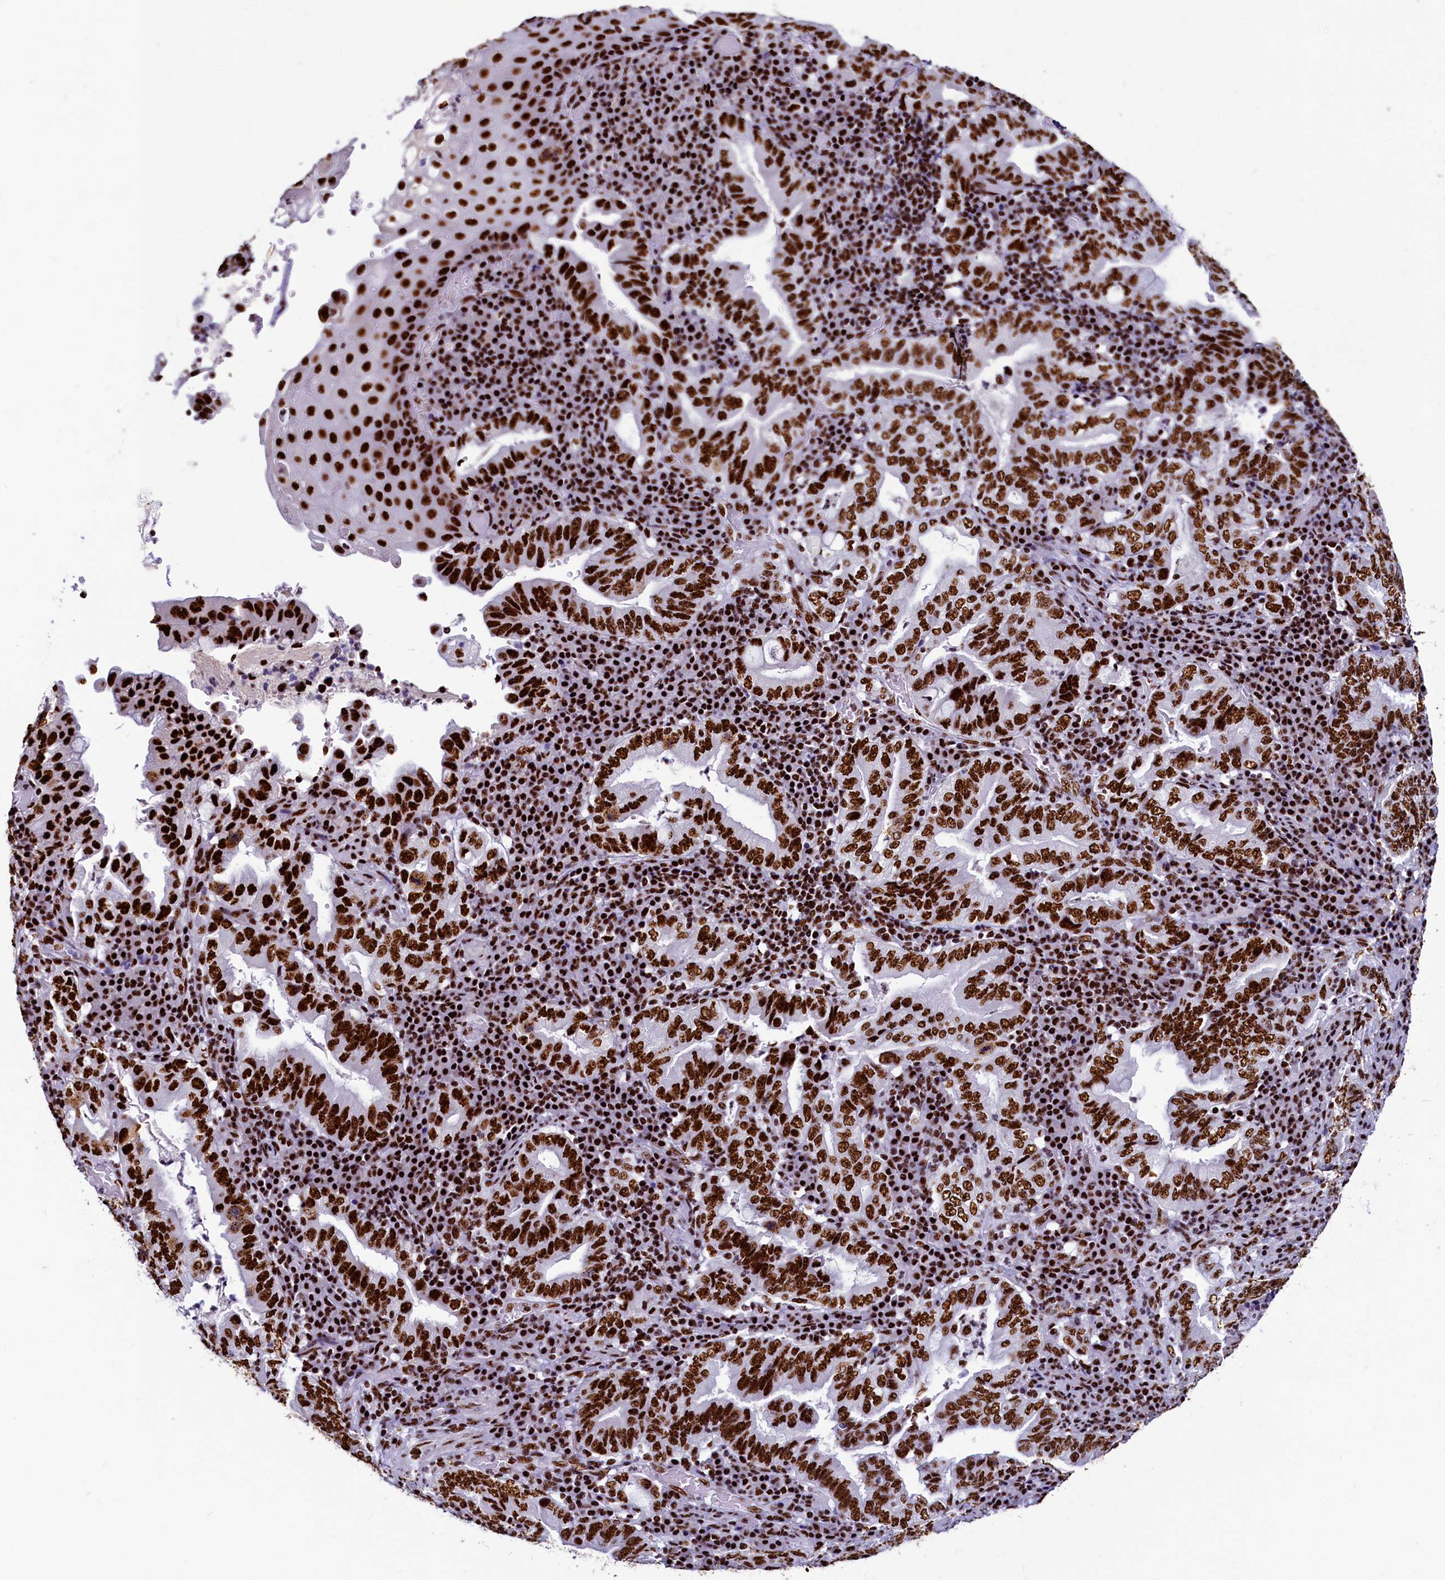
{"staining": {"intensity": "strong", "quantity": ">75%", "location": "nuclear"}, "tissue": "stomach cancer", "cell_type": "Tumor cells", "image_type": "cancer", "snomed": [{"axis": "morphology", "description": "Normal tissue, NOS"}, {"axis": "morphology", "description": "Adenocarcinoma, NOS"}, {"axis": "topography", "description": "Esophagus"}, {"axis": "topography", "description": "Stomach, upper"}, {"axis": "topography", "description": "Peripheral nerve tissue"}], "caption": "Tumor cells demonstrate high levels of strong nuclear staining in approximately >75% of cells in stomach cancer.", "gene": "SRRM2", "patient": {"sex": "male", "age": 62}}